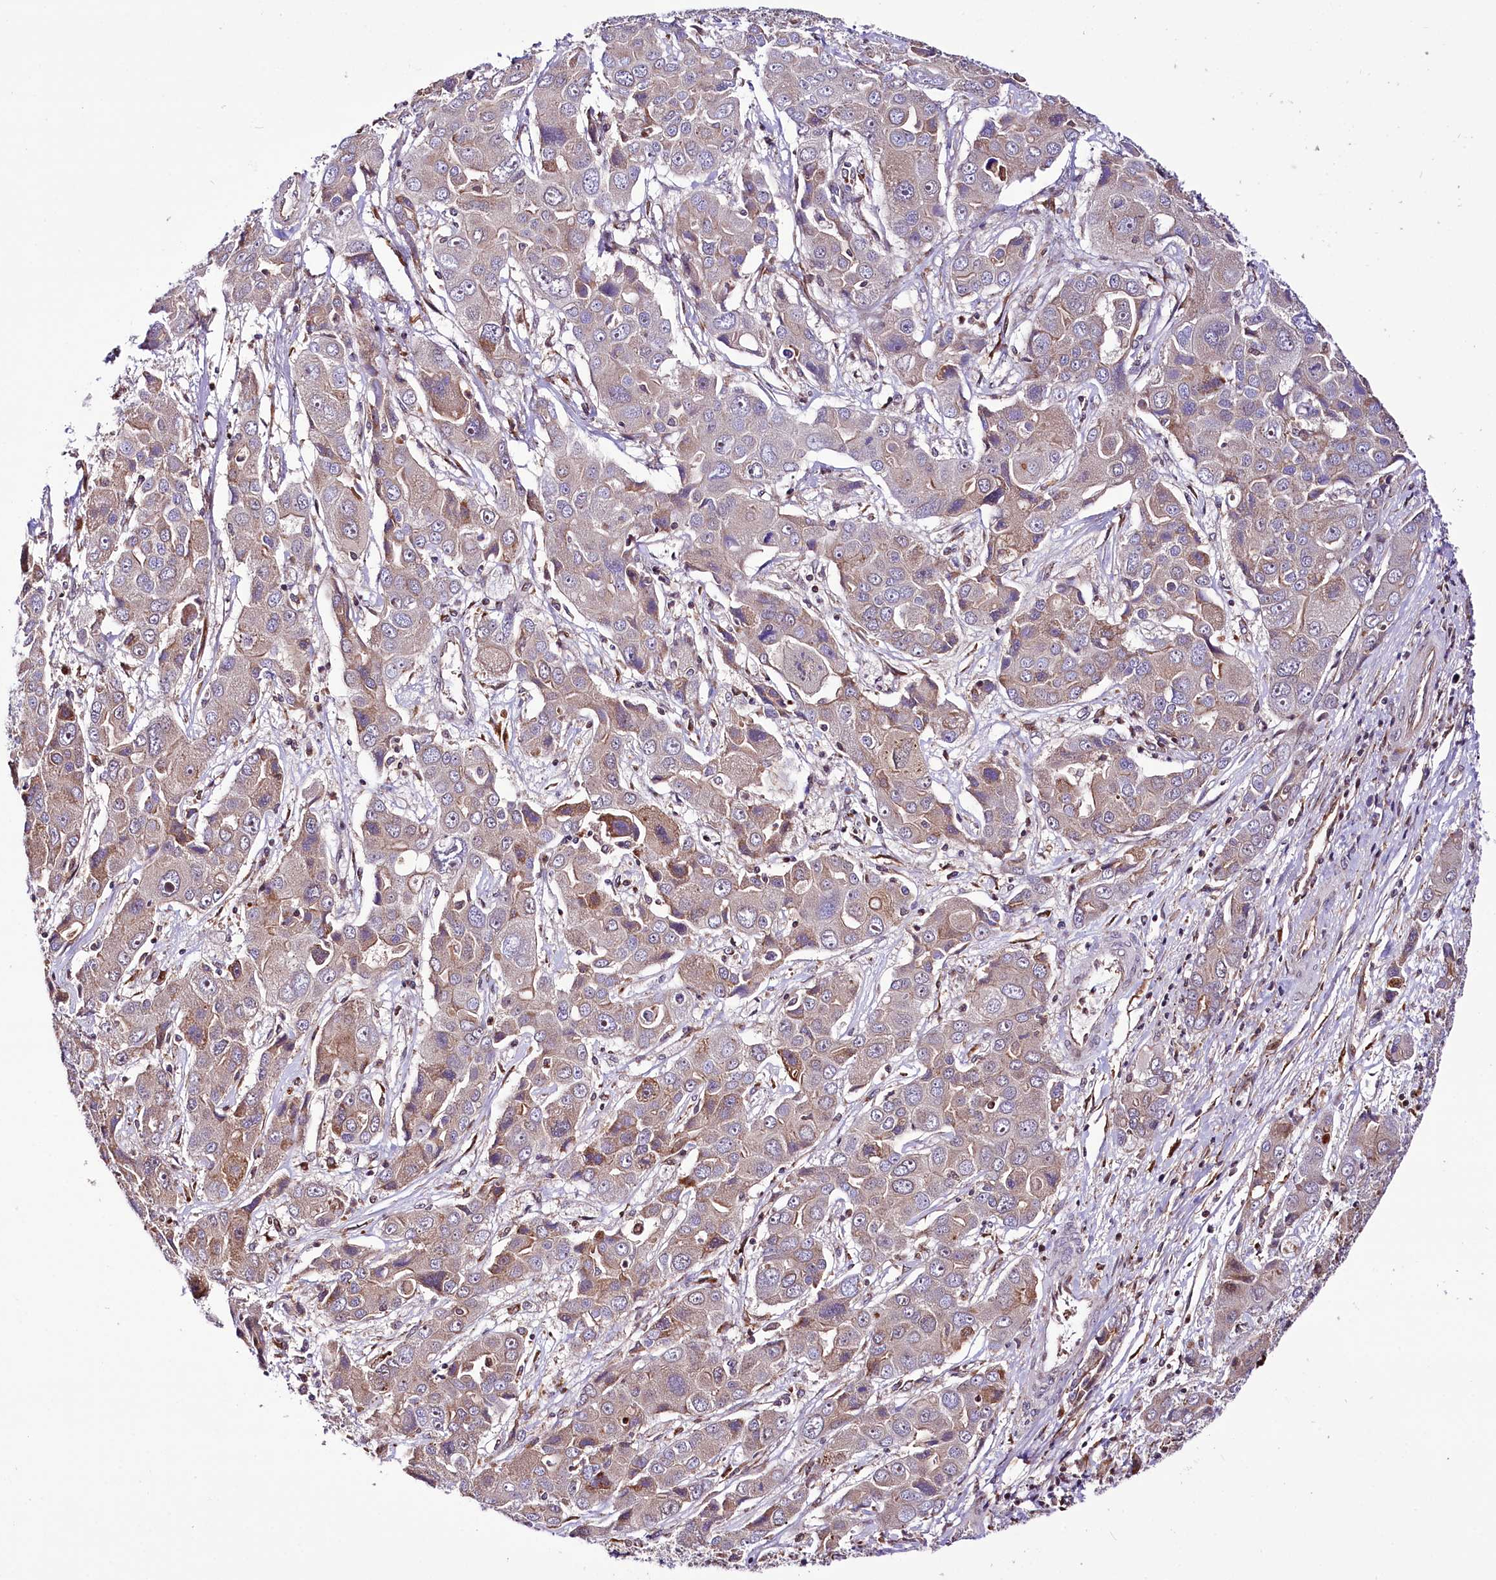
{"staining": {"intensity": "weak", "quantity": "<25%", "location": "cytoplasmic/membranous"}, "tissue": "liver cancer", "cell_type": "Tumor cells", "image_type": "cancer", "snomed": [{"axis": "morphology", "description": "Cholangiocarcinoma"}, {"axis": "topography", "description": "Liver"}], "caption": "An IHC histopathology image of liver cancer is shown. There is no staining in tumor cells of liver cancer.", "gene": "CUTC", "patient": {"sex": "male", "age": 67}}